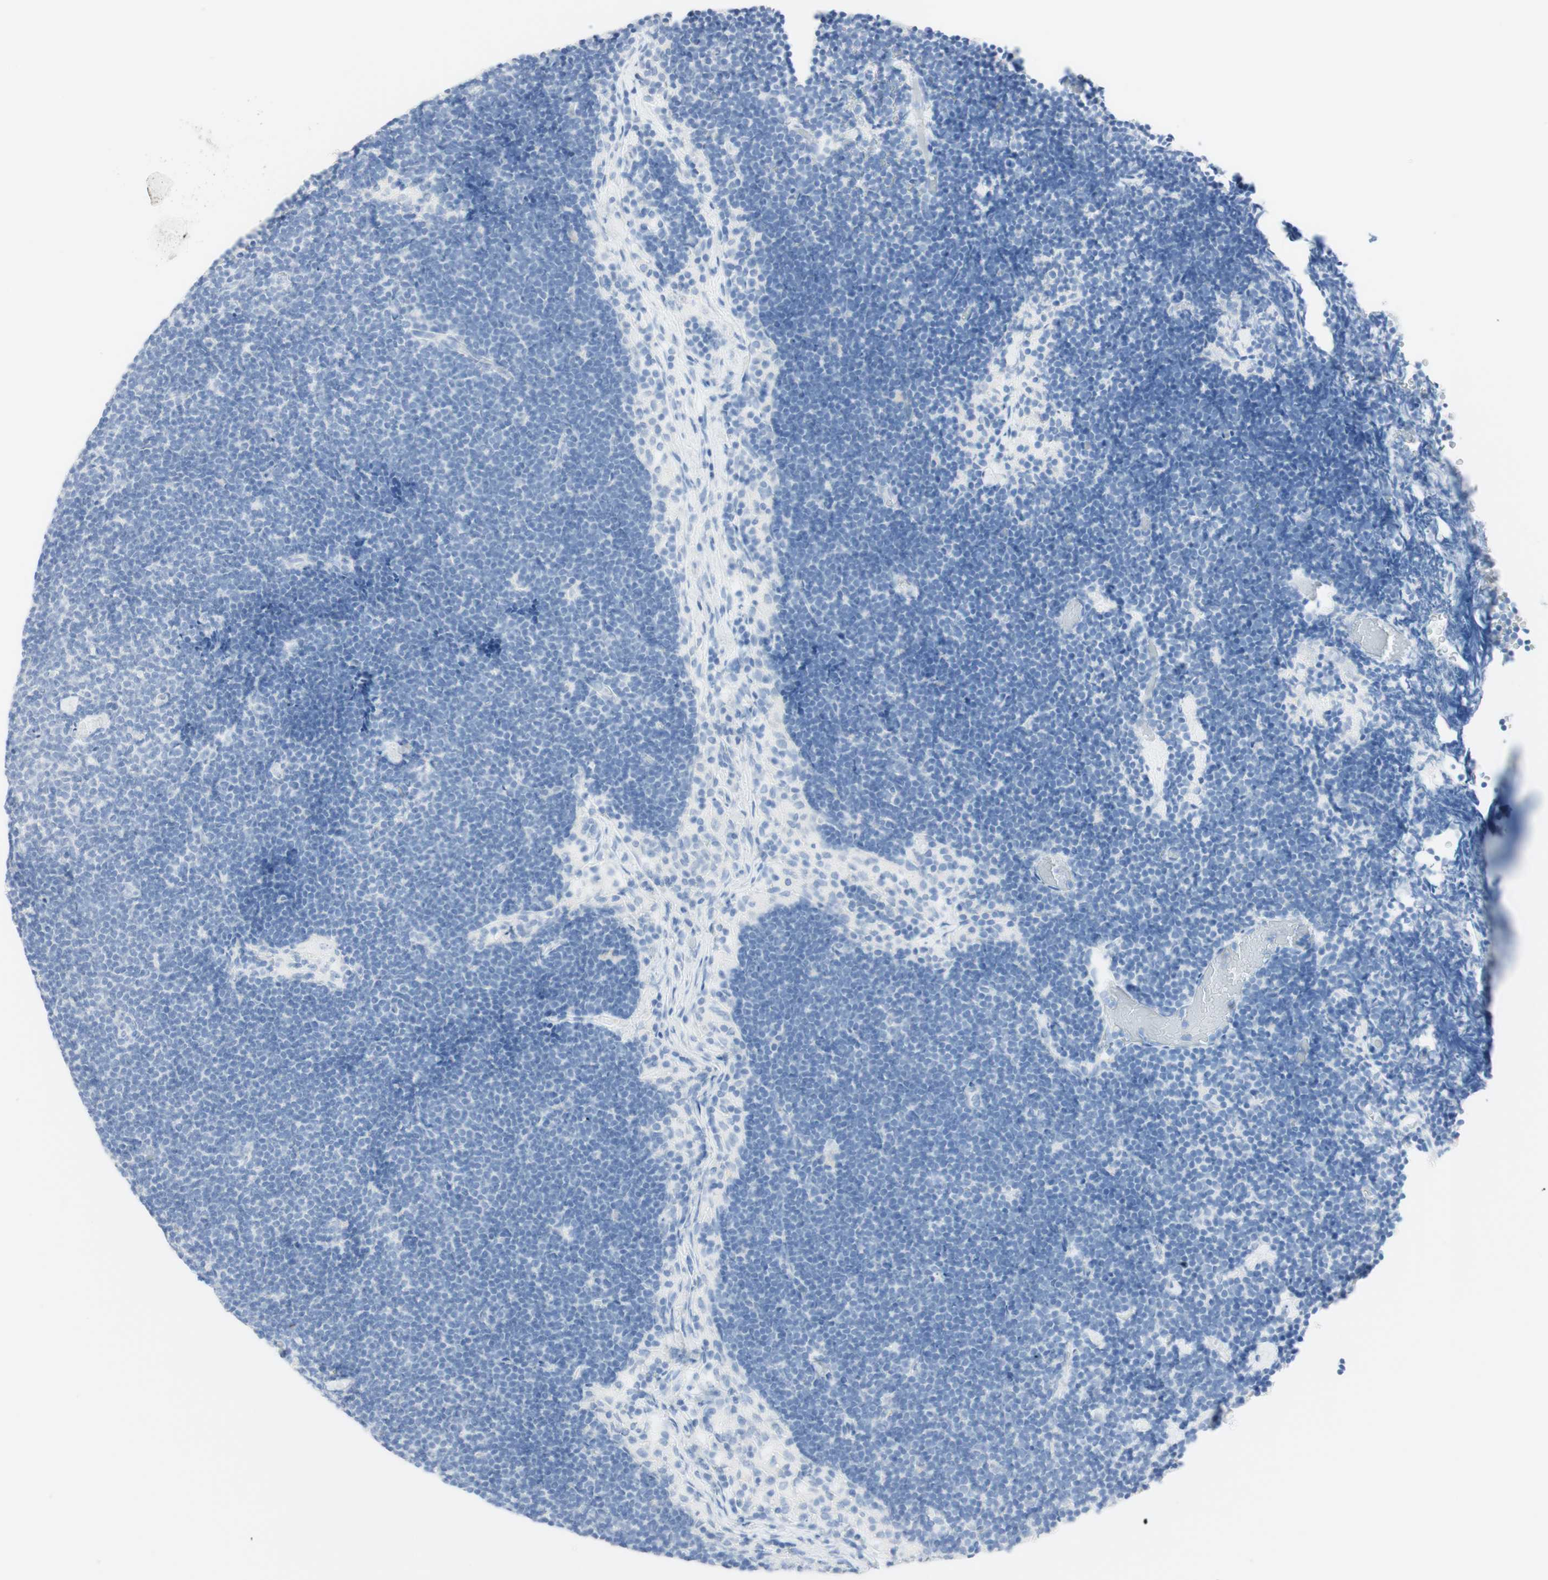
{"staining": {"intensity": "negative", "quantity": "none", "location": "none"}, "tissue": "lymph node", "cell_type": "Germinal center cells", "image_type": "normal", "snomed": [{"axis": "morphology", "description": "Normal tissue, NOS"}, {"axis": "topography", "description": "Lymph node"}], "caption": "Germinal center cells show no significant protein positivity in unremarkable lymph node.", "gene": "TPO", "patient": {"sex": "male", "age": 63}}